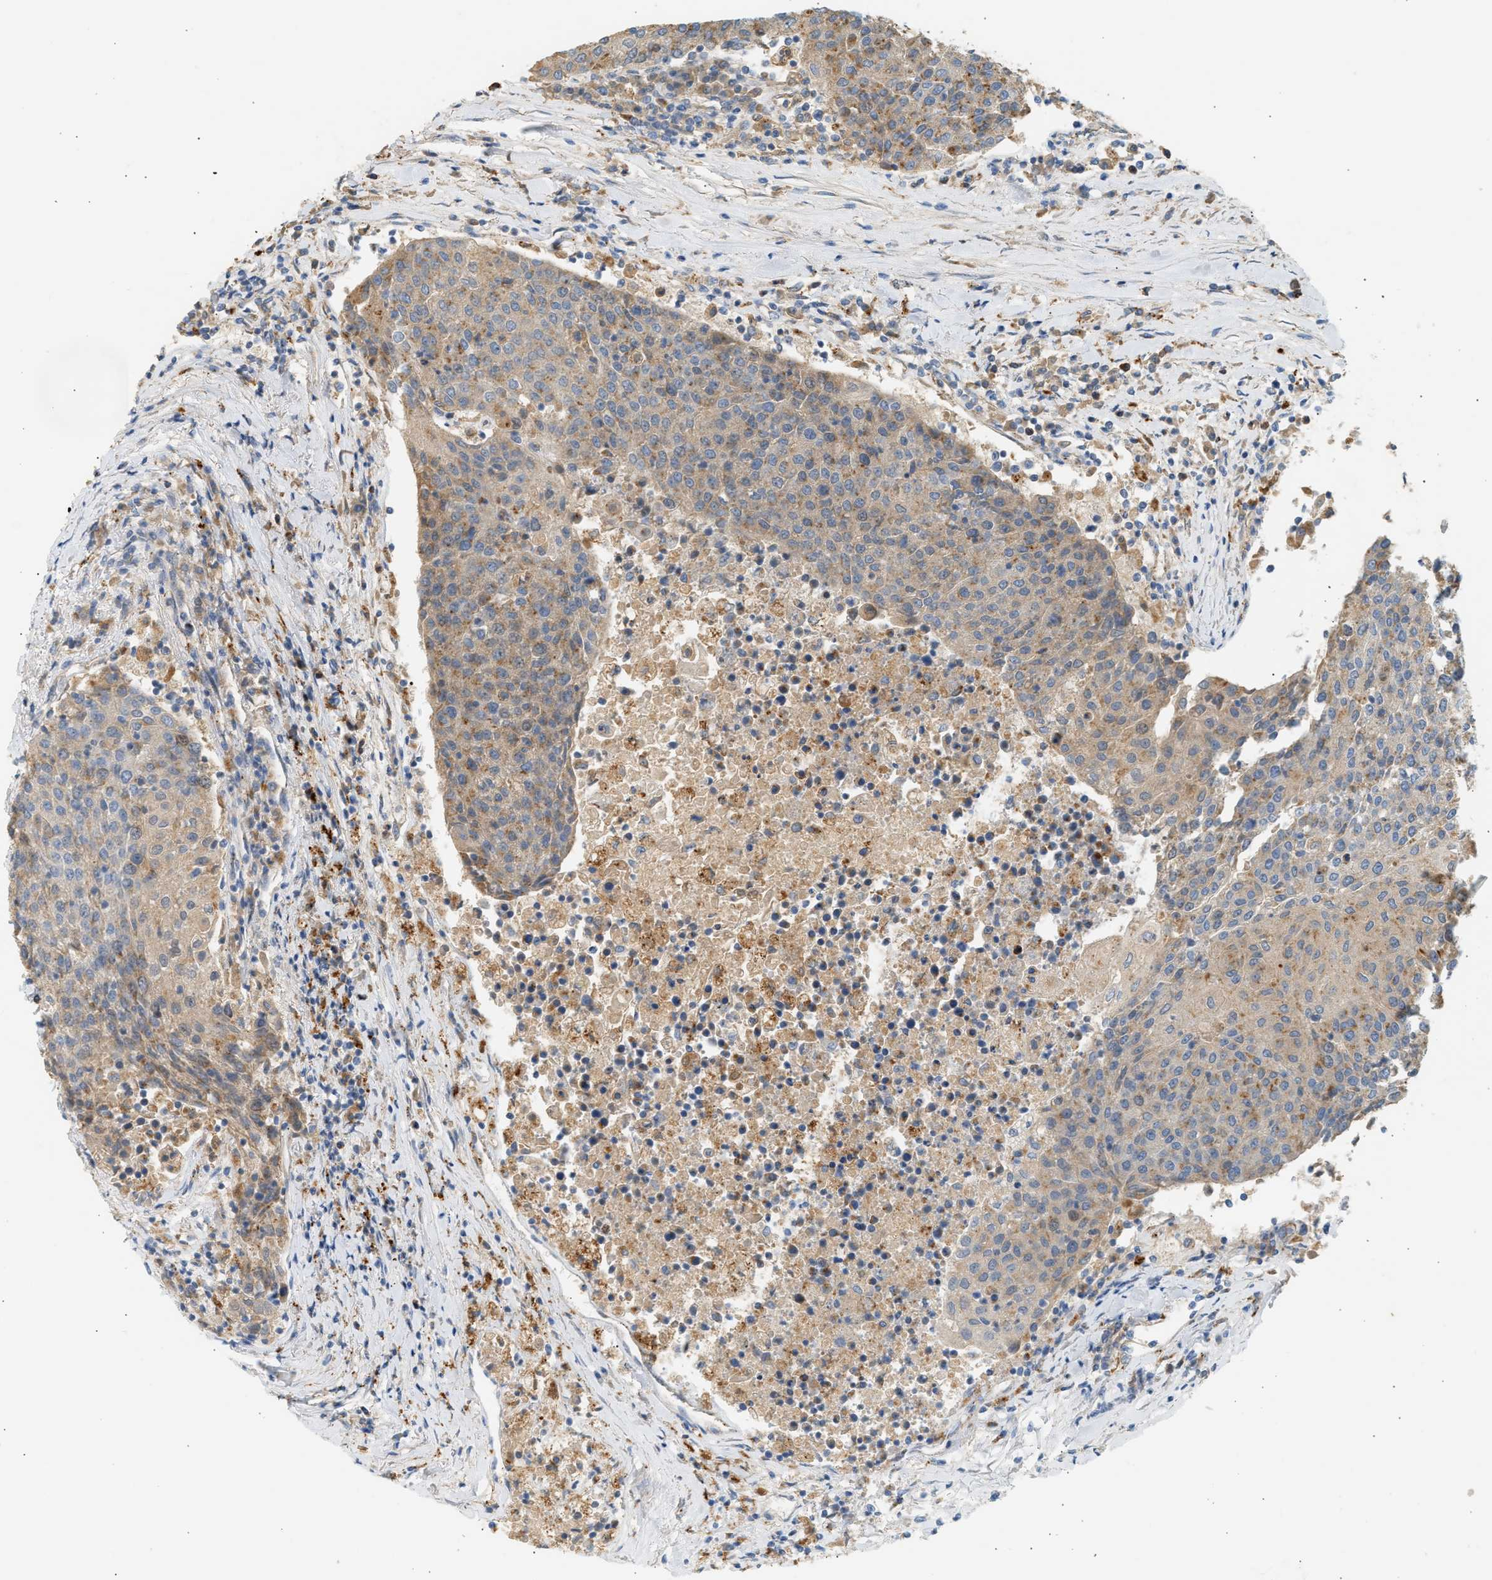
{"staining": {"intensity": "moderate", "quantity": ">75%", "location": "cytoplasmic/membranous"}, "tissue": "urothelial cancer", "cell_type": "Tumor cells", "image_type": "cancer", "snomed": [{"axis": "morphology", "description": "Urothelial carcinoma, High grade"}, {"axis": "topography", "description": "Urinary bladder"}], "caption": "Protein analysis of high-grade urothelial carcinoma tissue reveals moderate cytoplasmic/membranous expression in approximately >75% of tumor cells.", "gene": "ENTHD1", "patient": {"sex": "female", "age": 85}}